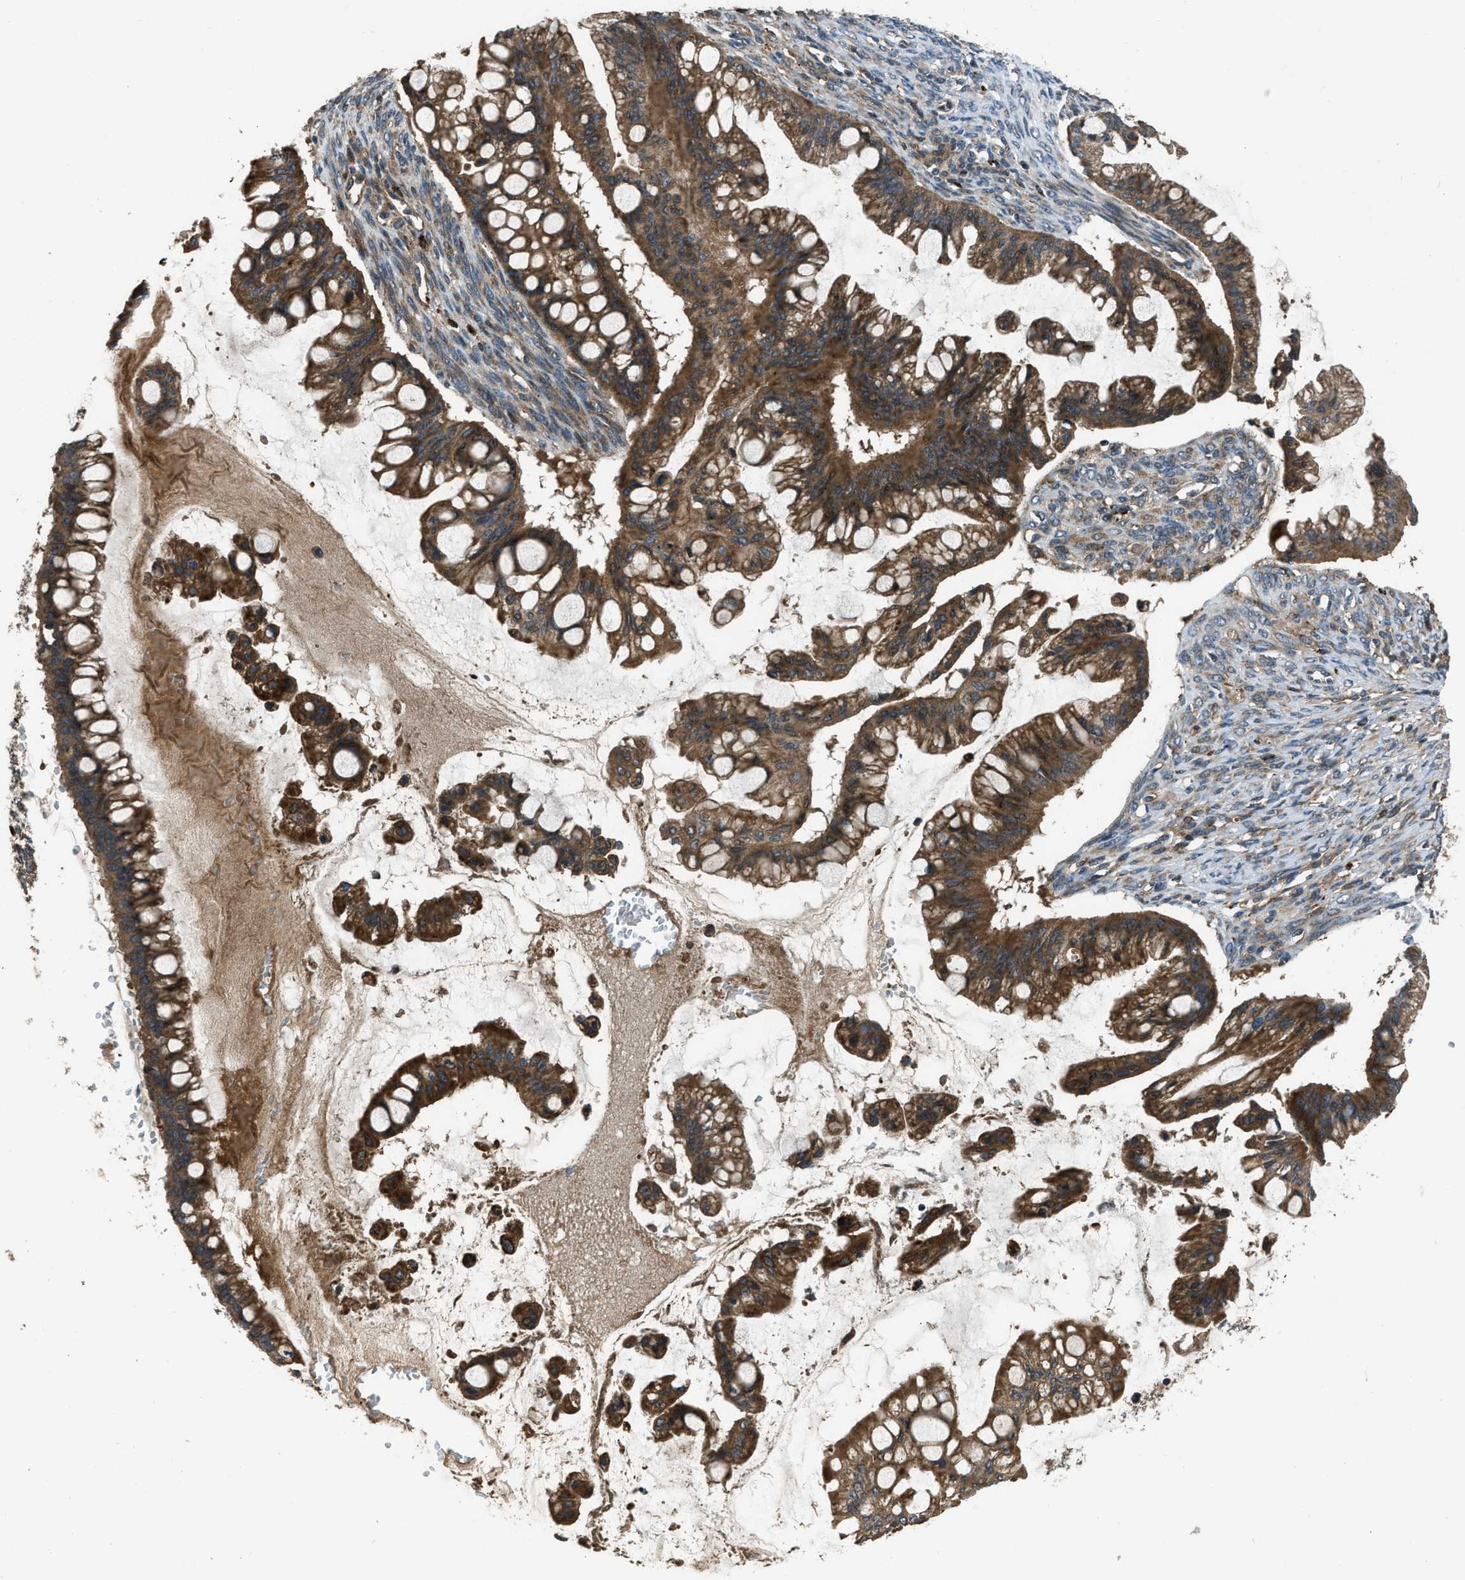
{"staining": {"intensity": "strong", "quantity": ">75%", "location": "cytoplasmic/membranous"}, "tissue": "ovarian cancer", "cell_type": "Tumor cells", "image_type": "cancer", "snomed": [{"axis": "morphology", "description": "Cystadenocarcinoma, mucinous, NOS"}, {"axis": "topography", "description": "Ovary"}], "caption": "Protein expression by immunohistochemistry (IHC) demonstrates strong cytoplasmic/membranous positivity in about >75% of tumor cells in ovarian cancer.", "gene": "GGH", "patient": {"sex": "female", "age": 73}}